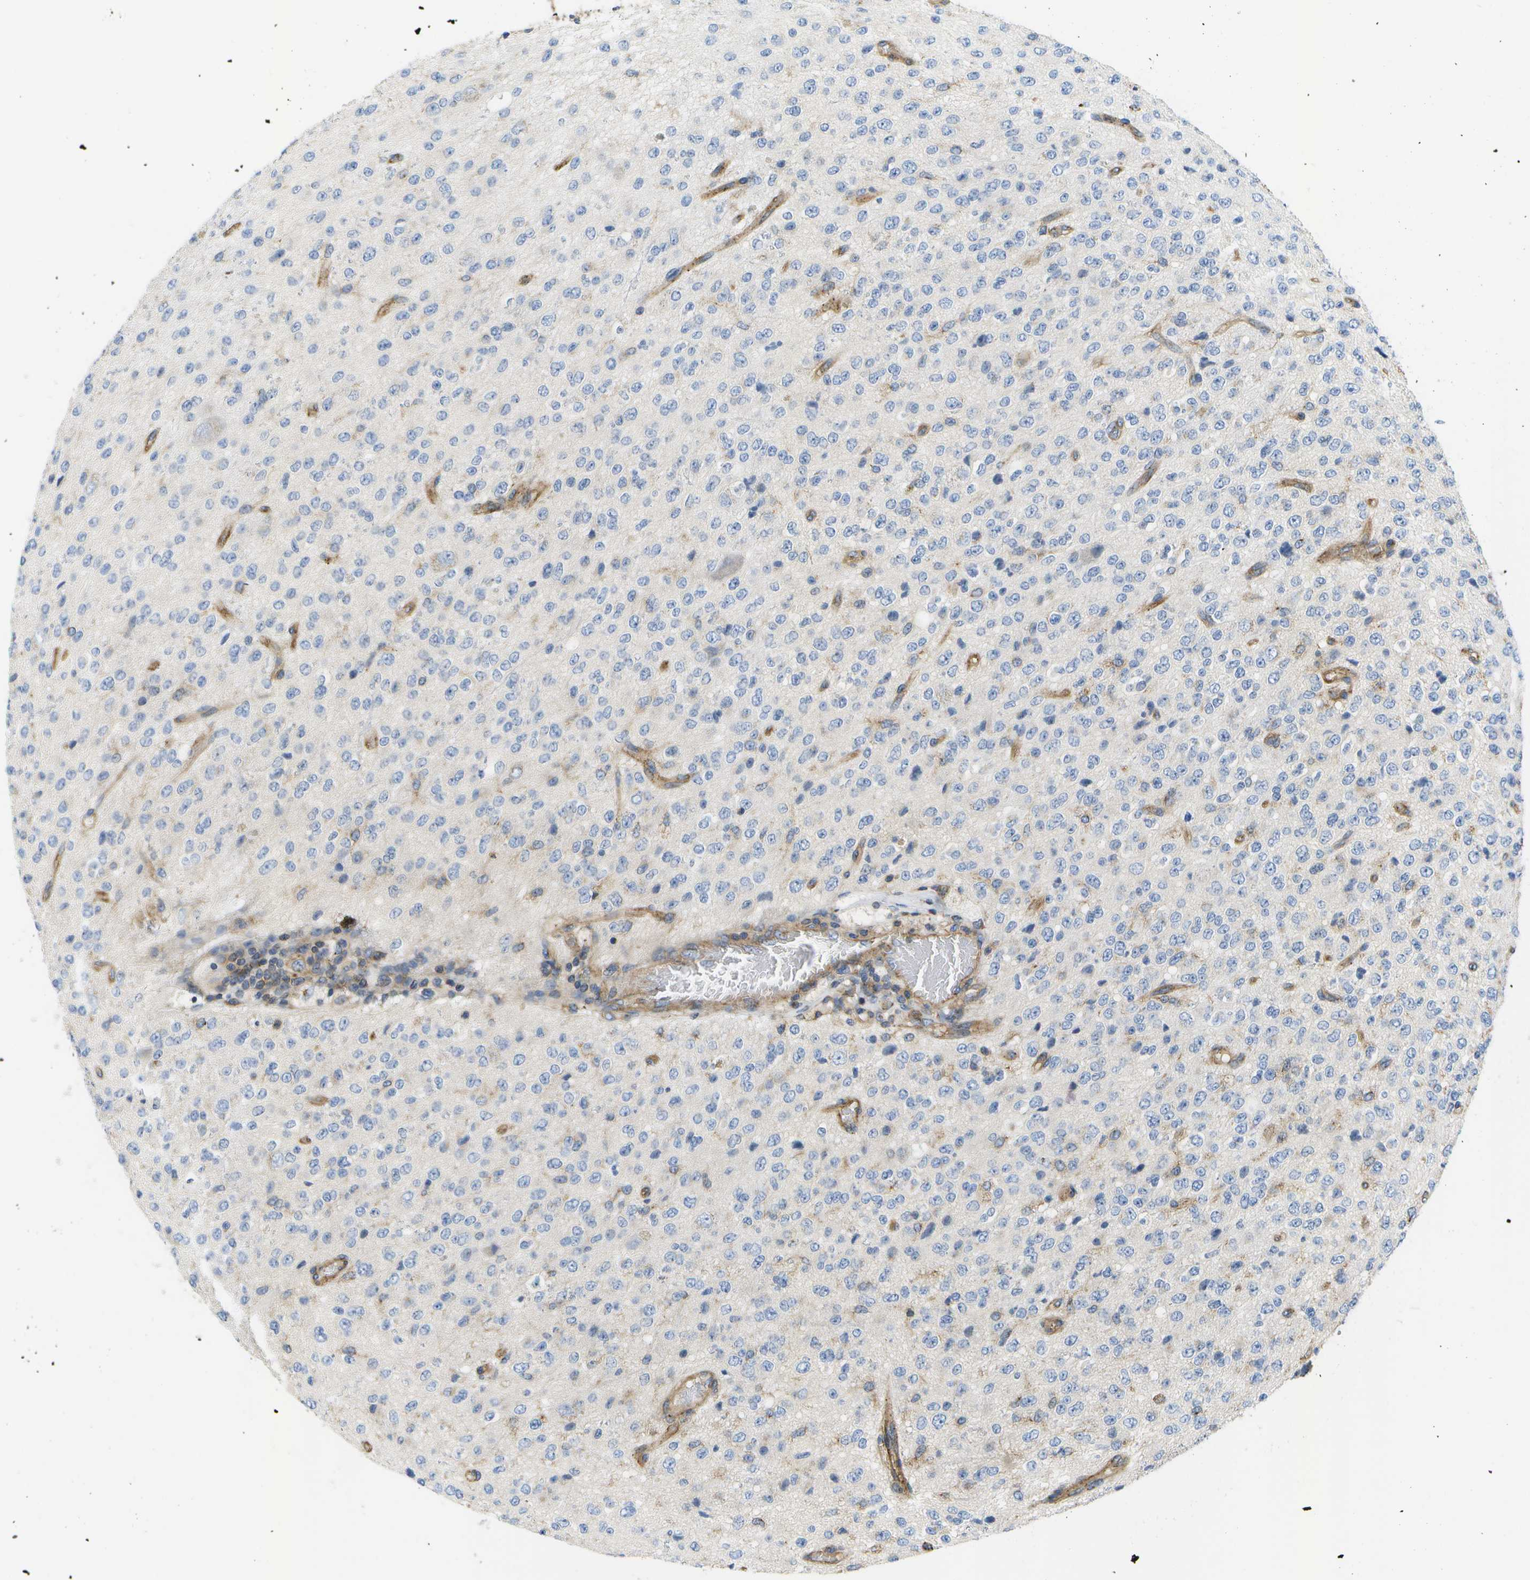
{"staining": {"intensity": "negative", "quantity": "none", "location": "none"}, "tissue": "glioma", "cell_type": "Tumor cells", "image_type": "cancer", "snomed": [{"axis": "morphology", "description": "Glioma, malignant, High grade"}, {"axis": "topography", "description": "pancreas cauda"}], "caption": "The image displays no significant staining in tumor cells of malignant high-grade glioma.", "gene": "BST2", "patient": {"sex": "male", "age": 60}}